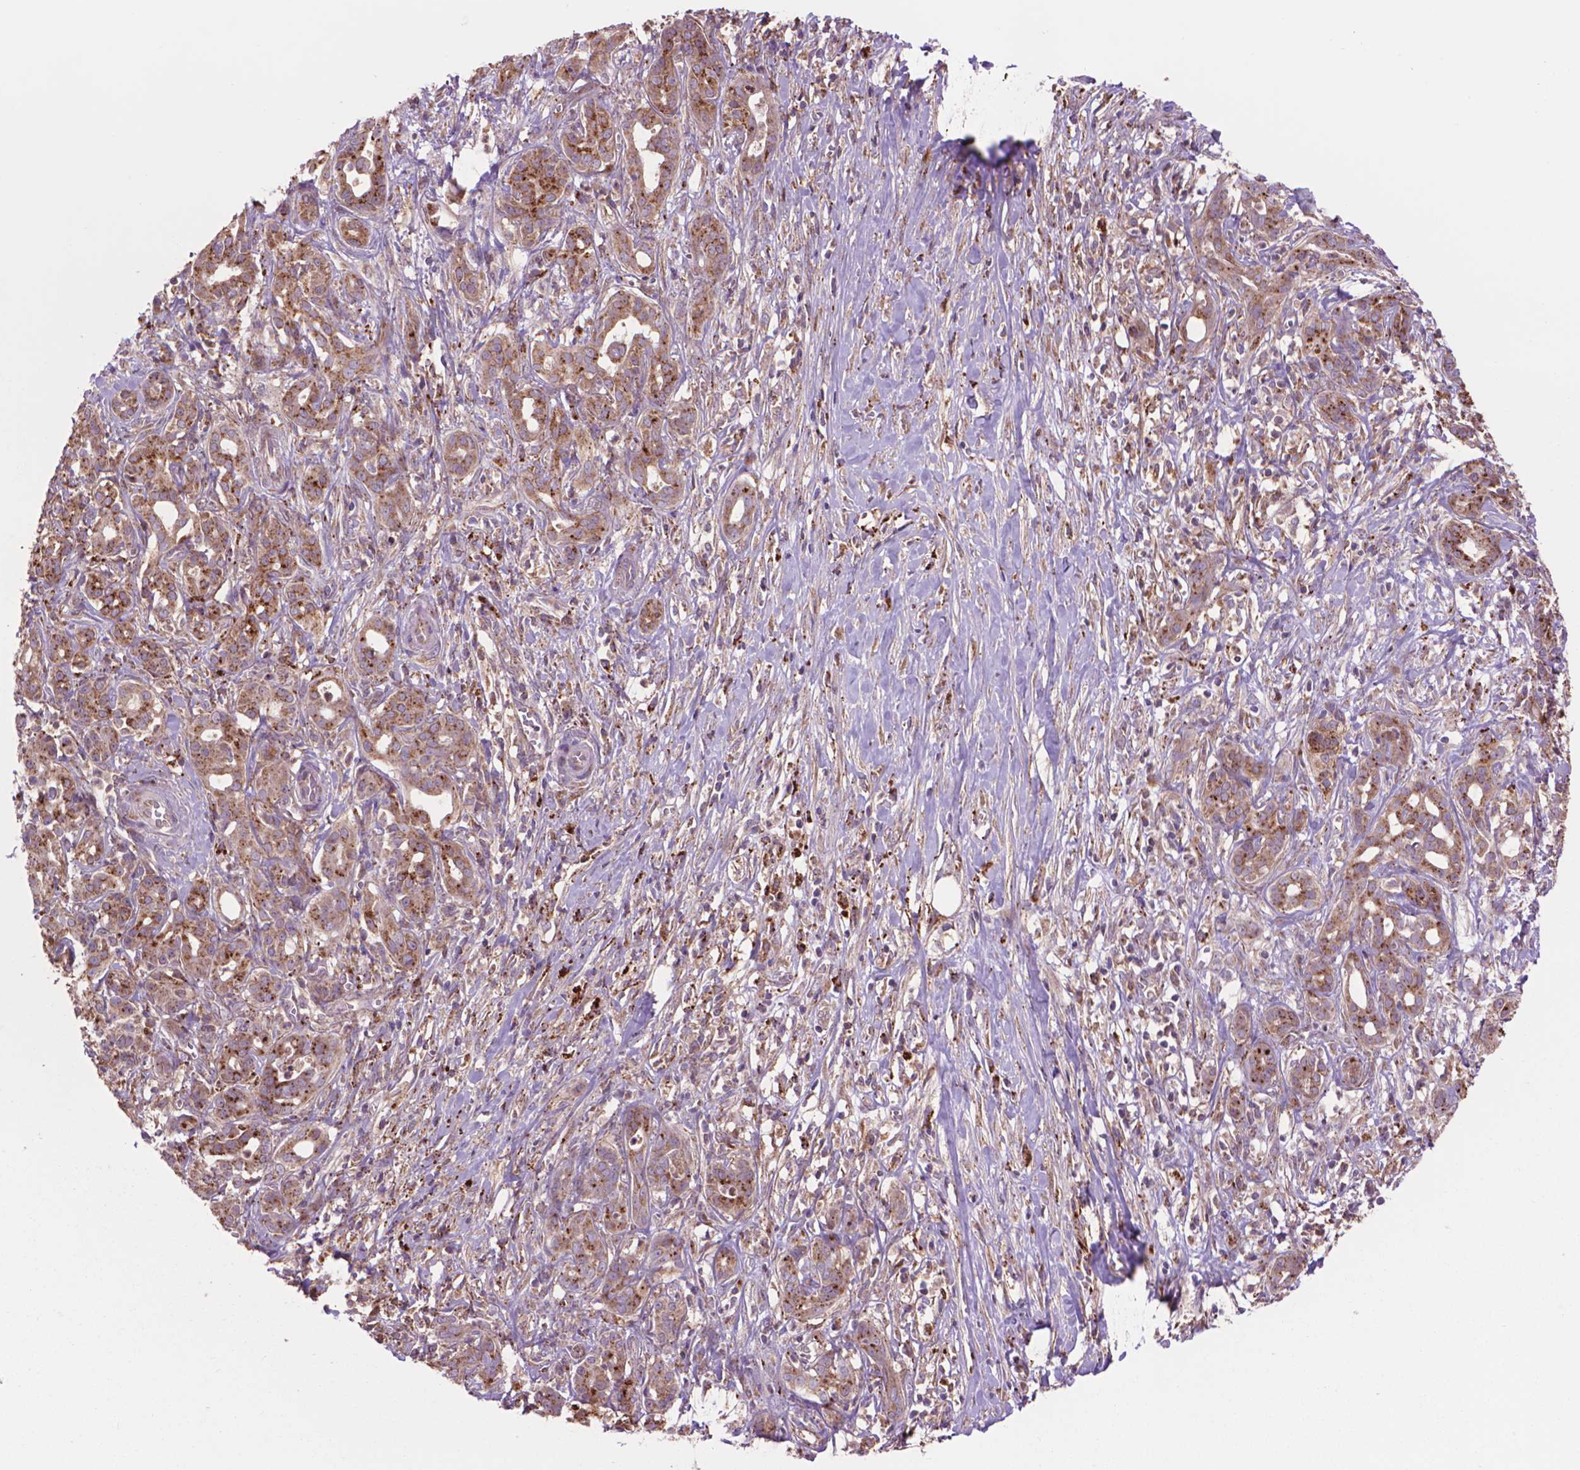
{"staining": {"intensity": "moderate", "quantity": ">75%", "location": "cytoplasmic/membranous"}, "tissue": "pancreatic cancer", "cell_type": "Tumor cells", "image_type": "cancer", "snomed": [{"axis": "morphology", "description": "Adenocarcinoma, NOS"}, {"axis": "topography", "description": "Pancreas"}], "caption": "Human adenocarcinoma (pancreatic) stained with a brown dye exhibits moderate cytoplasmic/membranous positive positivity in about >75% of tumor cells.", "gene": "GLB1", "patient": {"sex": "male", "age": 61}}